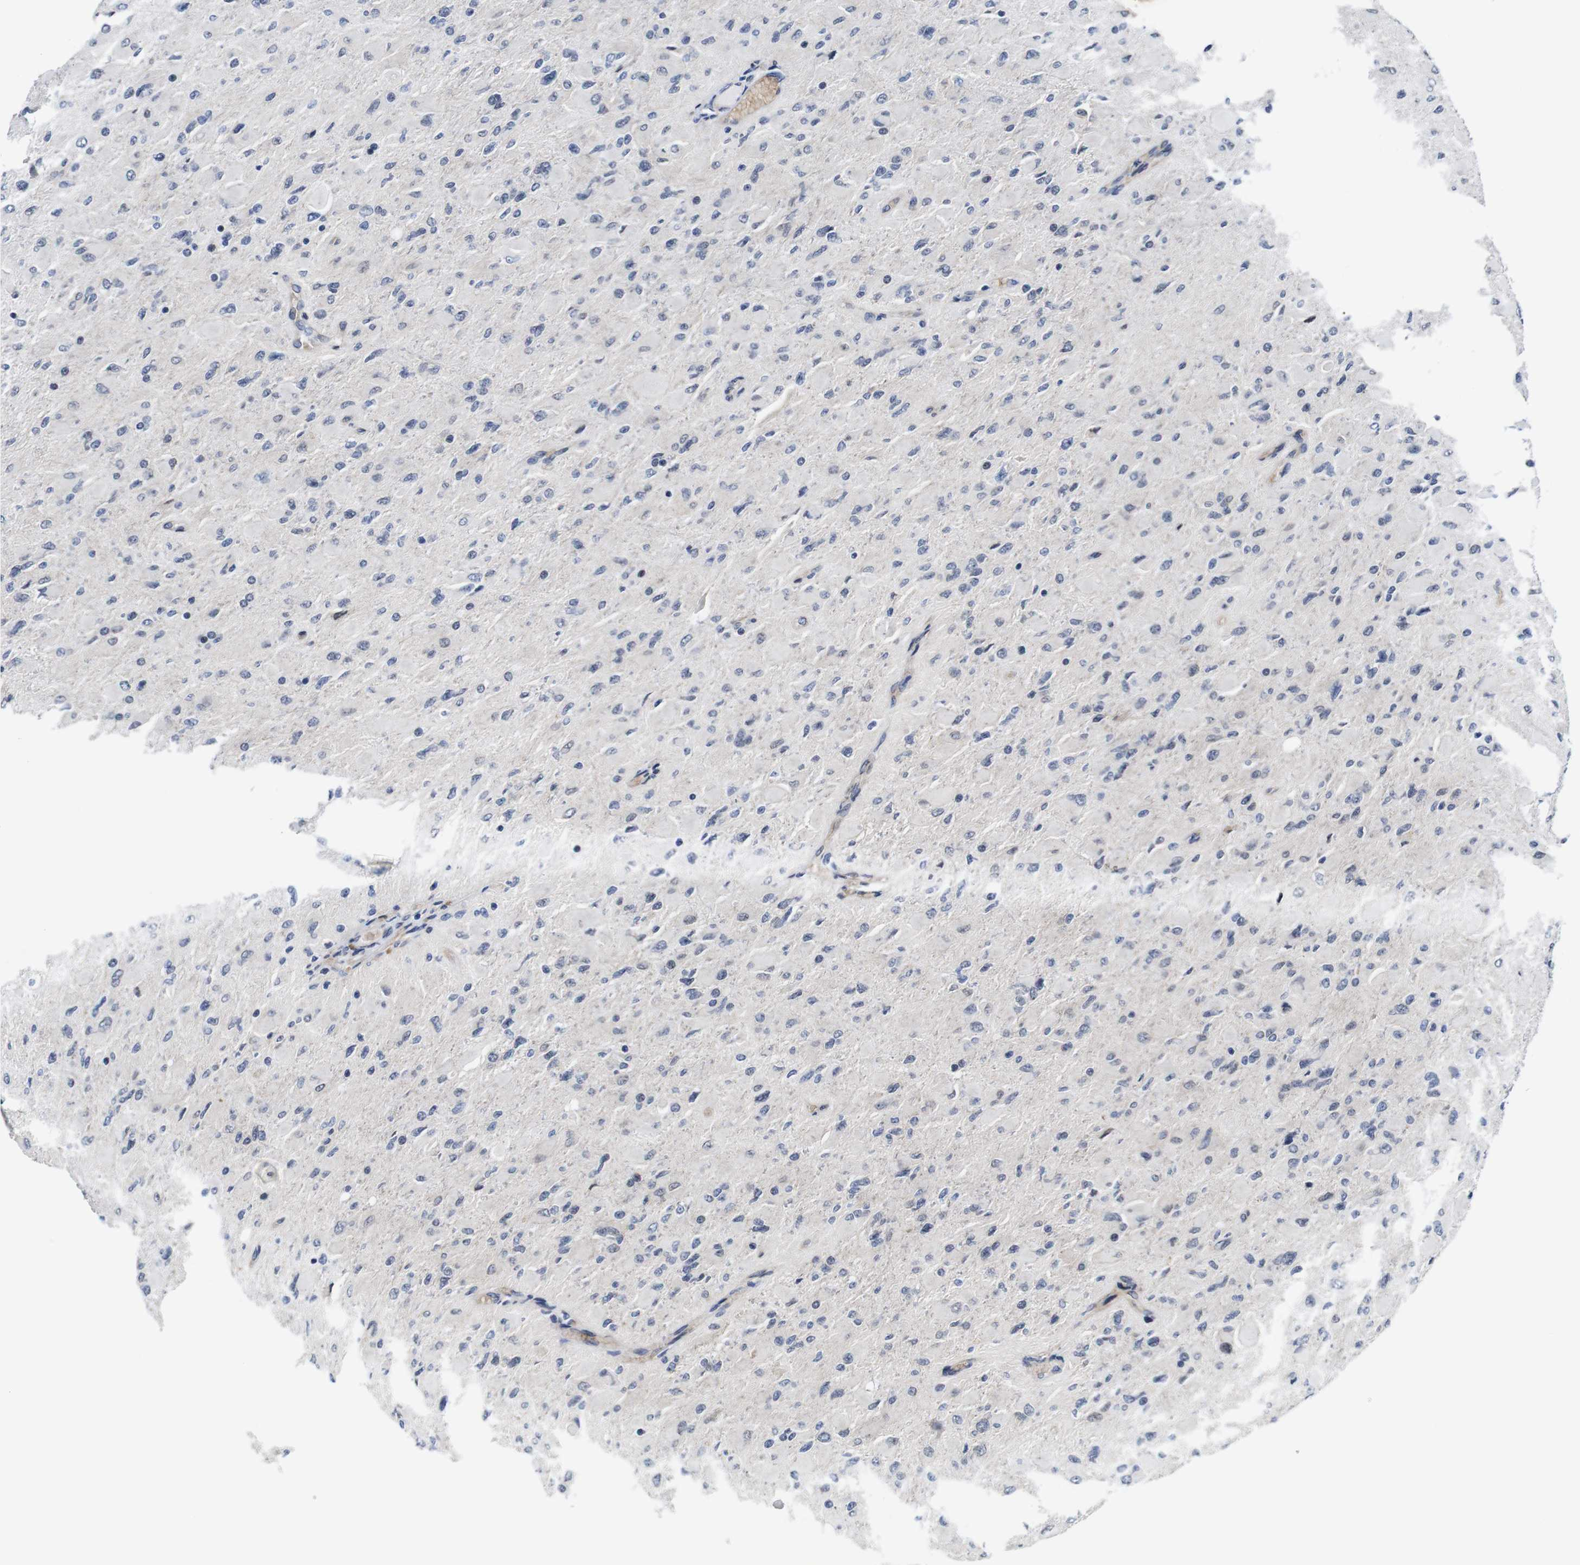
{"staining": {"intensity": "negative", "quantity": "none", "location": "none"}, "tissue": "glioma", "cell_type": "Tumor cells", "image_type": "cancer", "snomed": [{"axis": "morphology", "description": "Glioma, malignant, High grade"}, {"axis": "topography", "description": "Cerebral cortex"}], "caption": "This is a image of immunohistochemistry staining of malignant glioma (high-grade), which shows no positivity in tumor cells.", "gene": "SOCS3", "patient": {"sex": "female", "age": 36}}